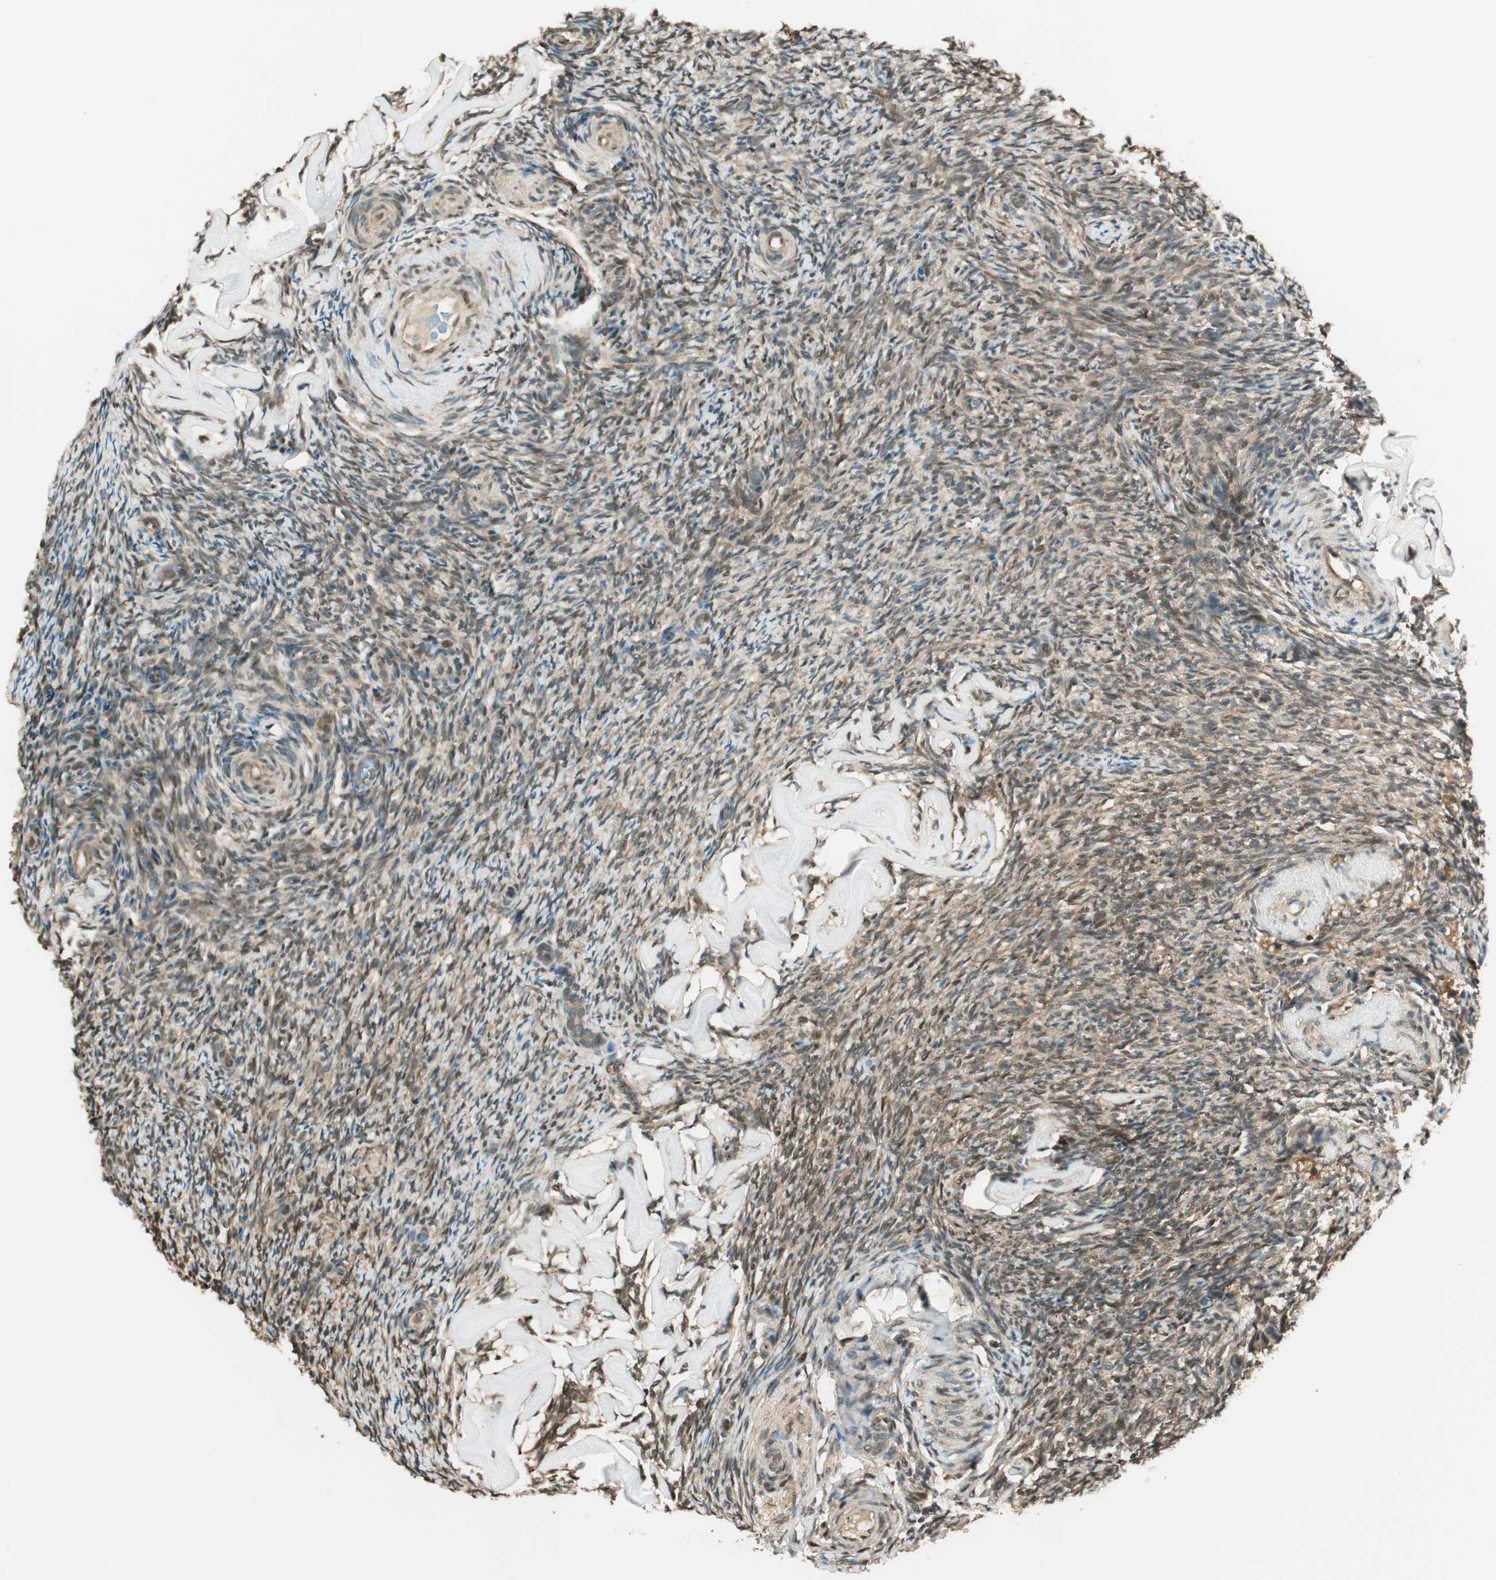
{"staining": {"intensity": "moderate", "quantity": ">75%", "location": "cytoplasmic/membranous,nuclear"}, "tissue": "ovary", "cell_type": "Ovarian stroma cells", "image_type": "normal", "snomed": [{"axis": "morphology", "description": "Normal tissue, NOS"}, {"axis": "topography", "description": "Ovary"}], "caption": "Ovary was stained to show a protein in brown. There is medium levels of moderate cytoplasmic/membranous,nuclear staining in about >75% of ovarian stroma cells.", "gene": "ENSG00000268870", "patient": {"sex": "female", "age": 60}}